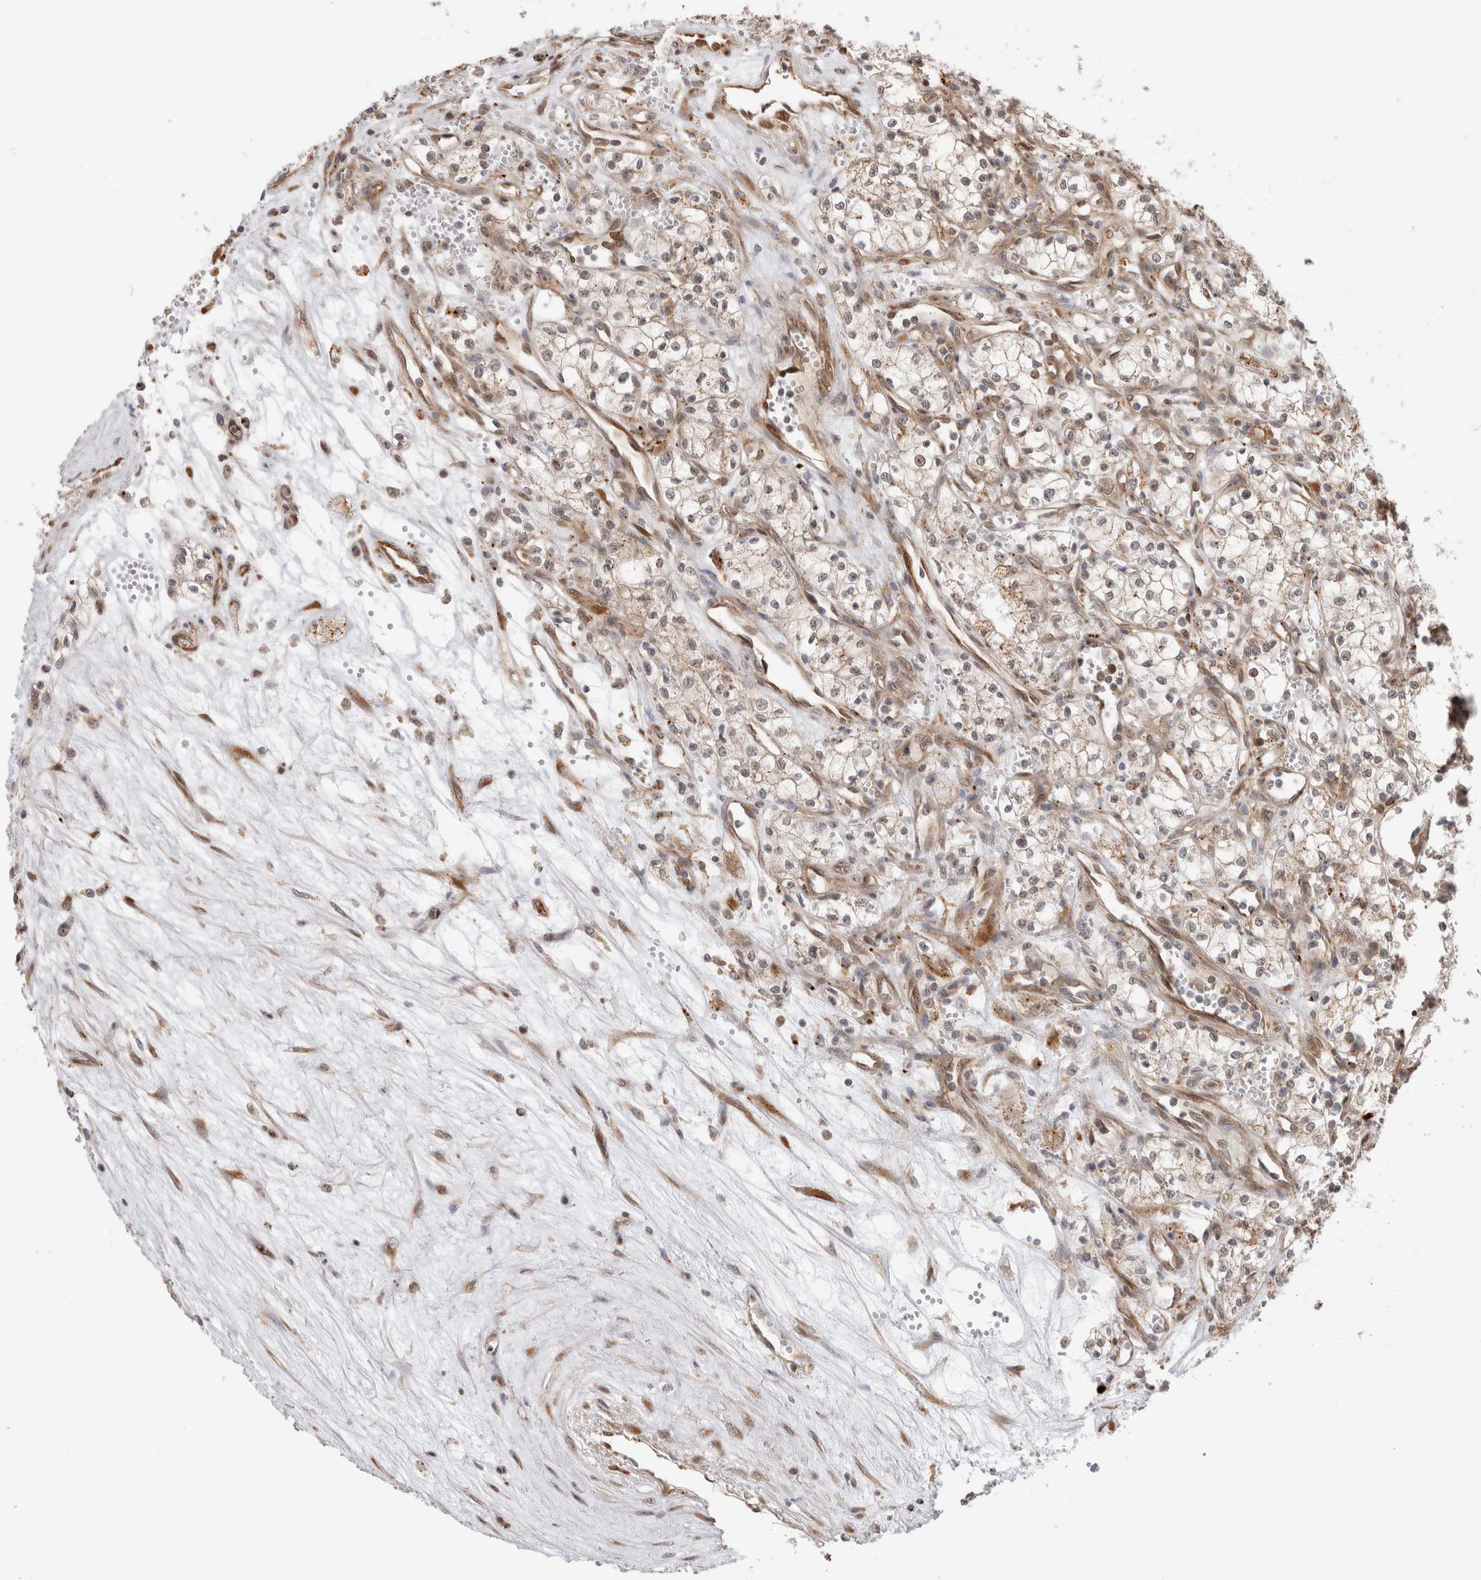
{"staining": {"intensity": "weak", "quantity": ">75%", "location": "cytoplasmic/membranous"}, "tissue": "renal cancer", "cell_type": "Tumor cells", "image_type": "cancer", "snomed": [{"axis": "morphology", "description": "Adenocarcinoma, NOS"}, {"axis": "topography", "description": "Kidney"}], "caption": "Immunohistochemical staining of human adenocarcinoma (renal) displays weak cytoplasmic/membranous protein expression in approximately >75% of tumor cells.", "gene": "ACTL9", "patient": {"sex": "male", "age": 59}}